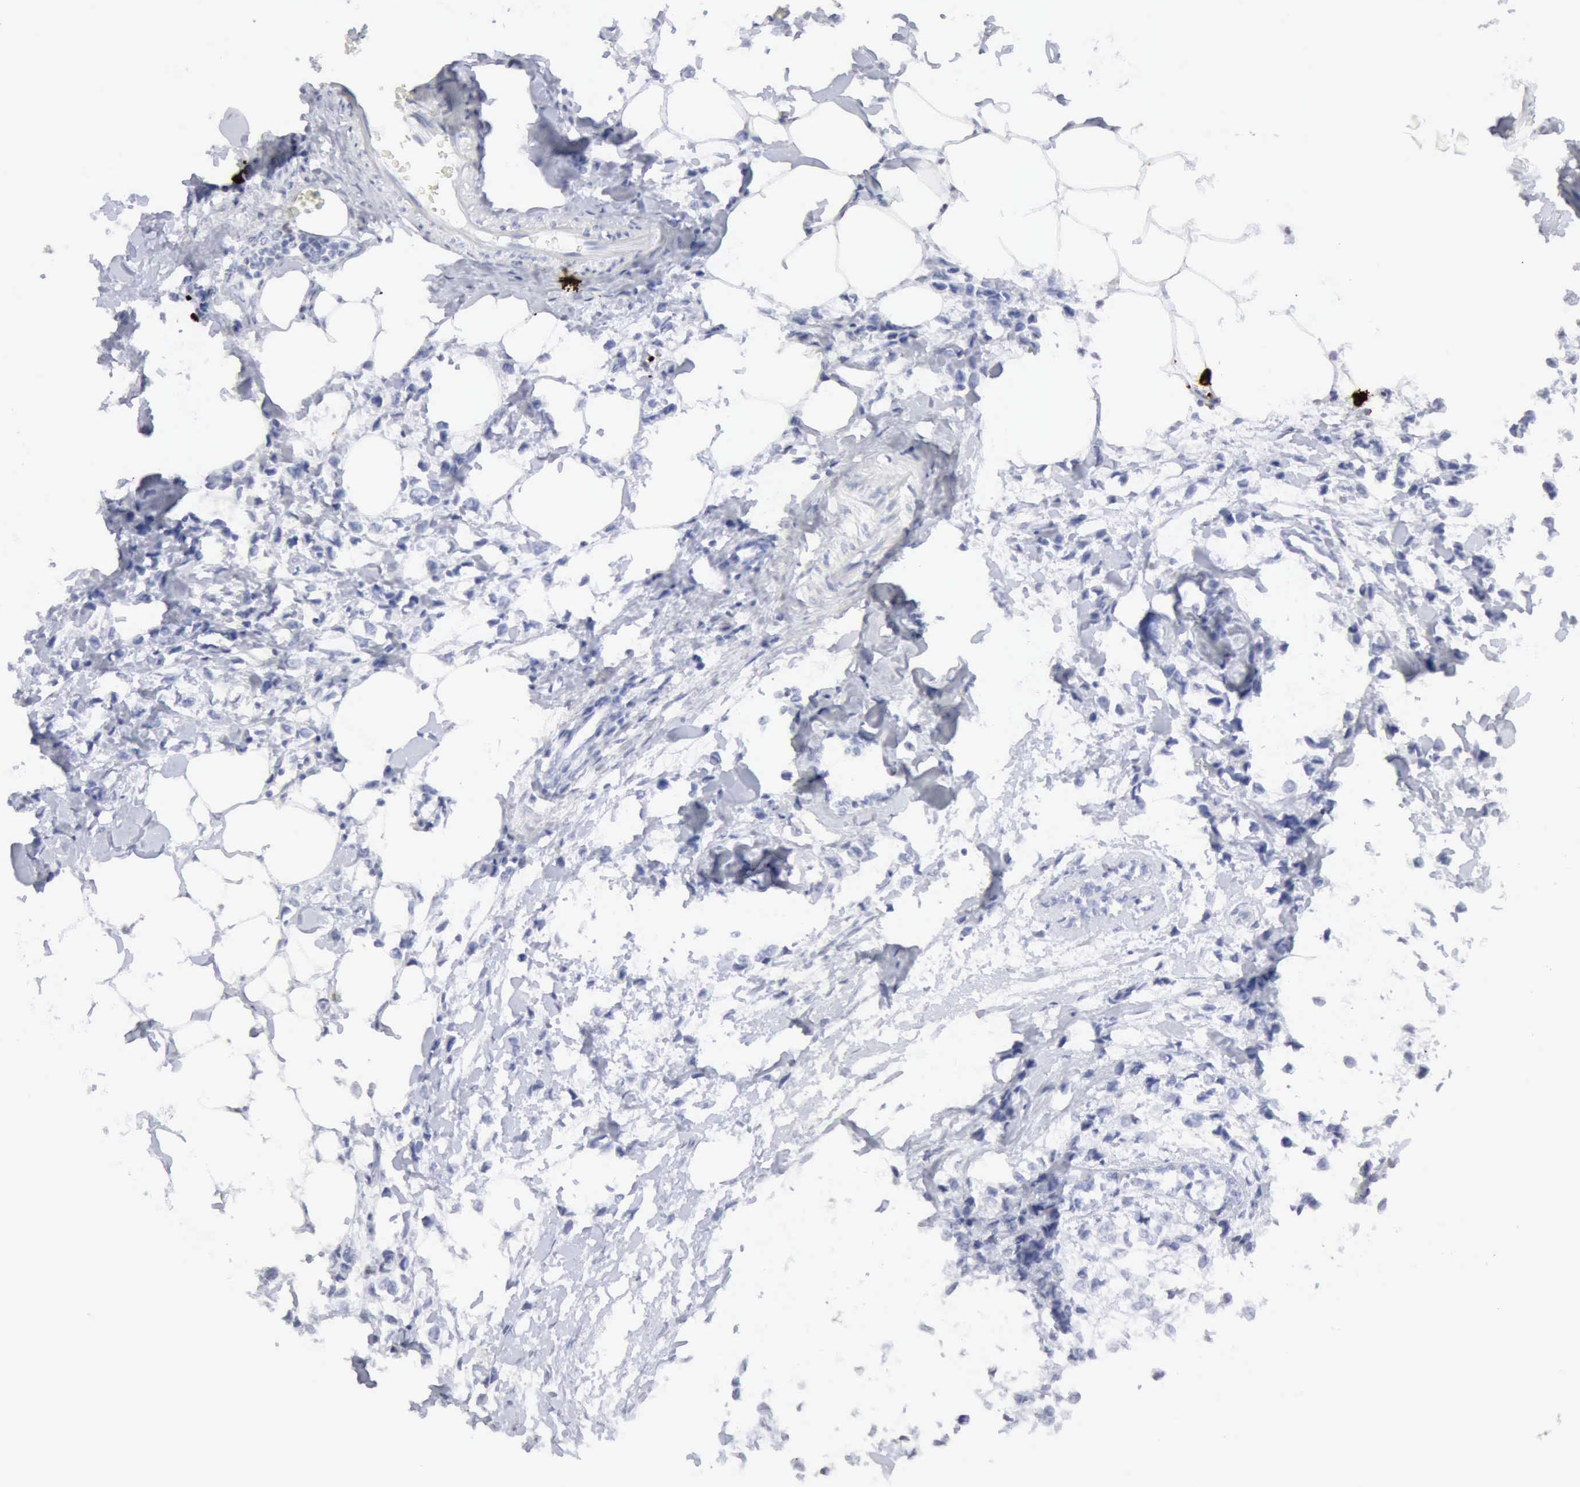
{"staining": {"intensity": "negative", "quantity": "none", "location": "none"}, "tissue": "breast cancer", "cell_type": "Tumor cells", "image_type": "cancer", "snomed": [{"axis": "morphology", "description": "Lobular carcinoma"}, {"axis": "topography", "description": "Breast"}], "caption": "Photomicrograph shows no significant protein expression in tumor cells of lobular carcinoma (breast).", "gene": "CMA1", "patient": {"sex": "female", "age": 51}}